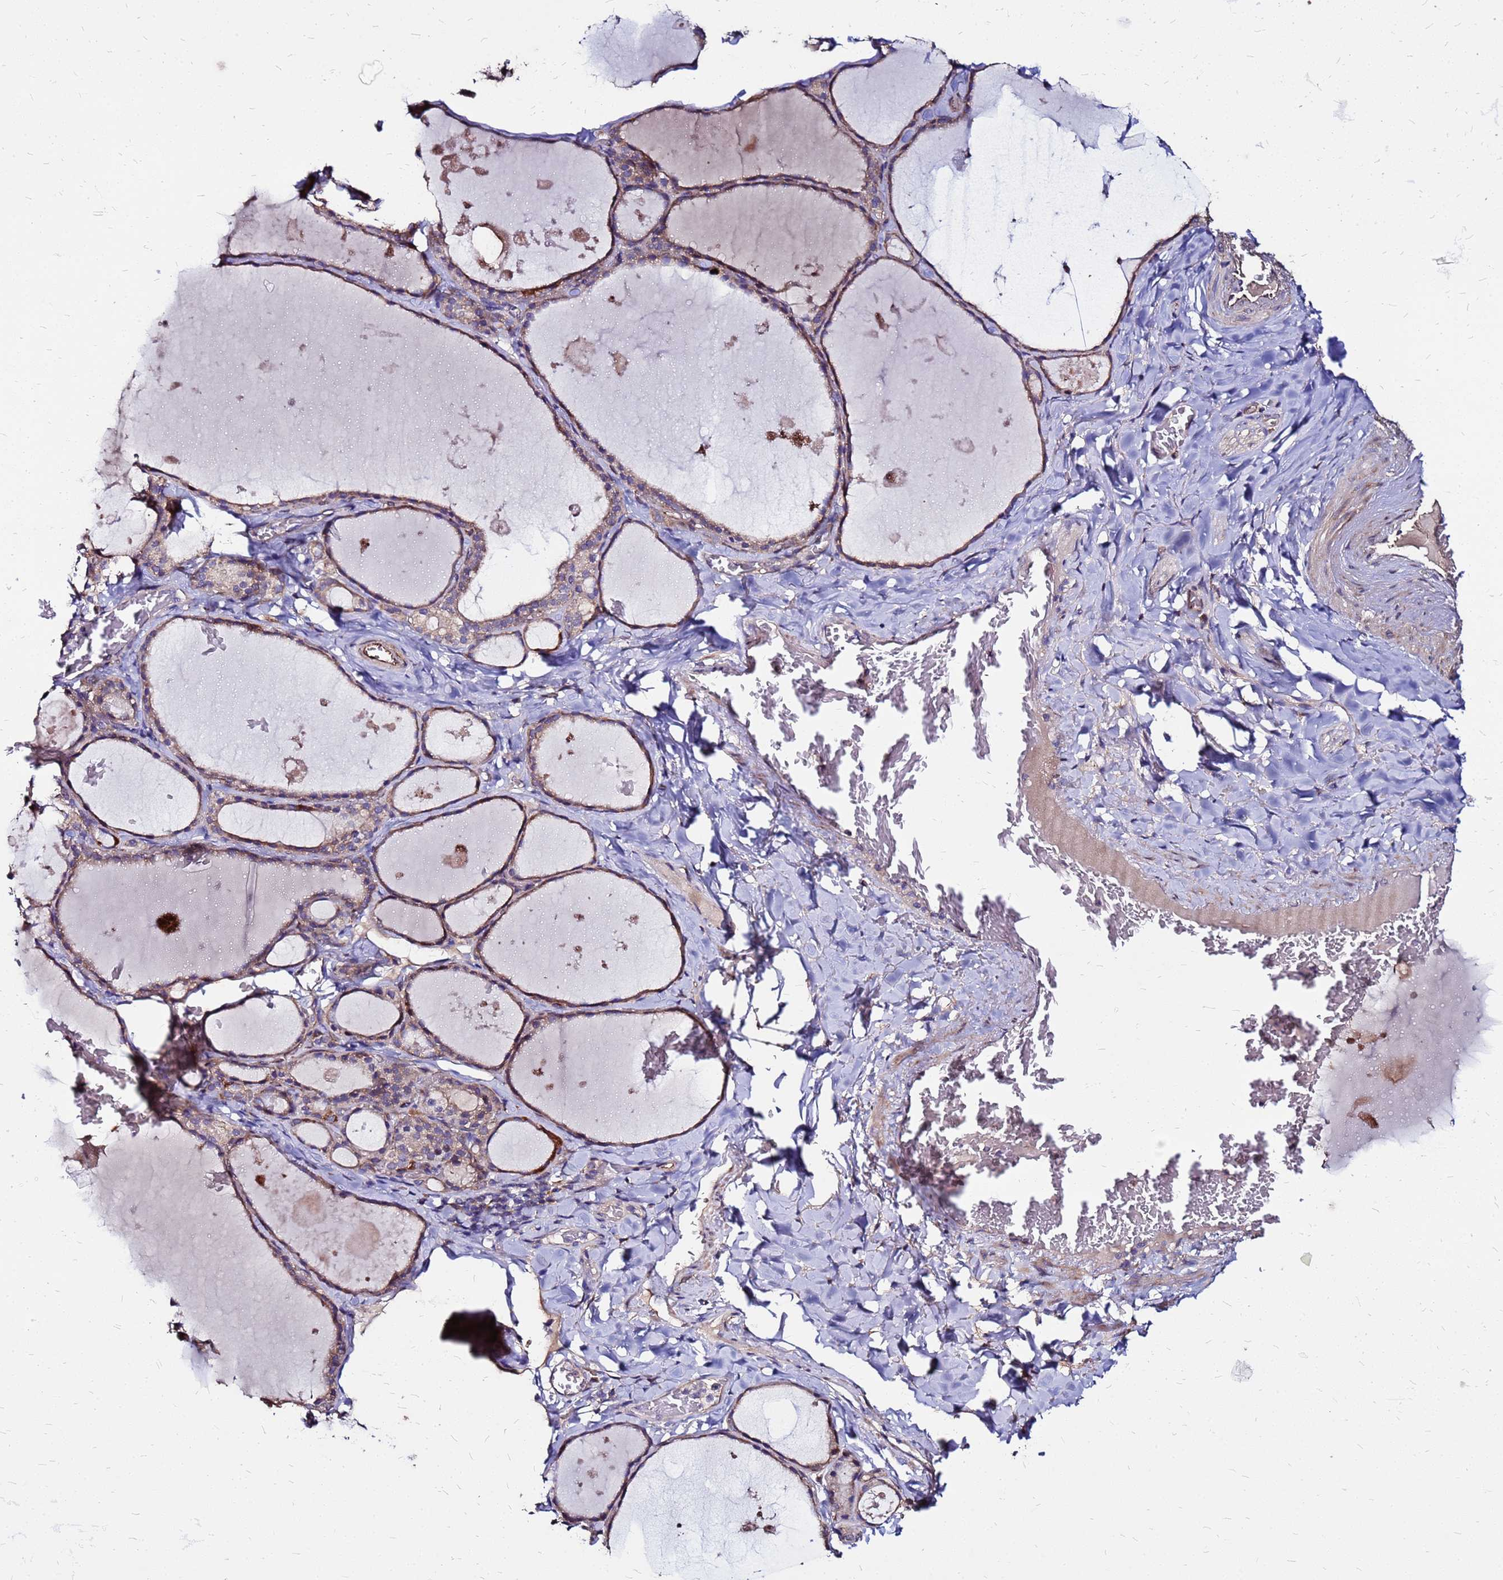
{"staining": {"intensity": "moderate", "quantity": ">75%", "location": "cytoplasmic/membranous"}, "tissue": "thyroid gland", "cell_type": "Glandular cells", "image_type": "normal", "snomed": [{"axis": "morphology", "description": "Normal tissue, NOS"}, {"axis": "topography", "description": "Thyroid gland"}], "caption": "Protein staining by IHC demonstrates moderate cytoplasmic/membranous expression in about >75% of glandular cells in unremarkable thyroid gland. (brown staining indicates protein expression, while blue staining denotes nuclei).", "gene": "ARHGEF35", "patient": {"sex": "male", "age": 56}}